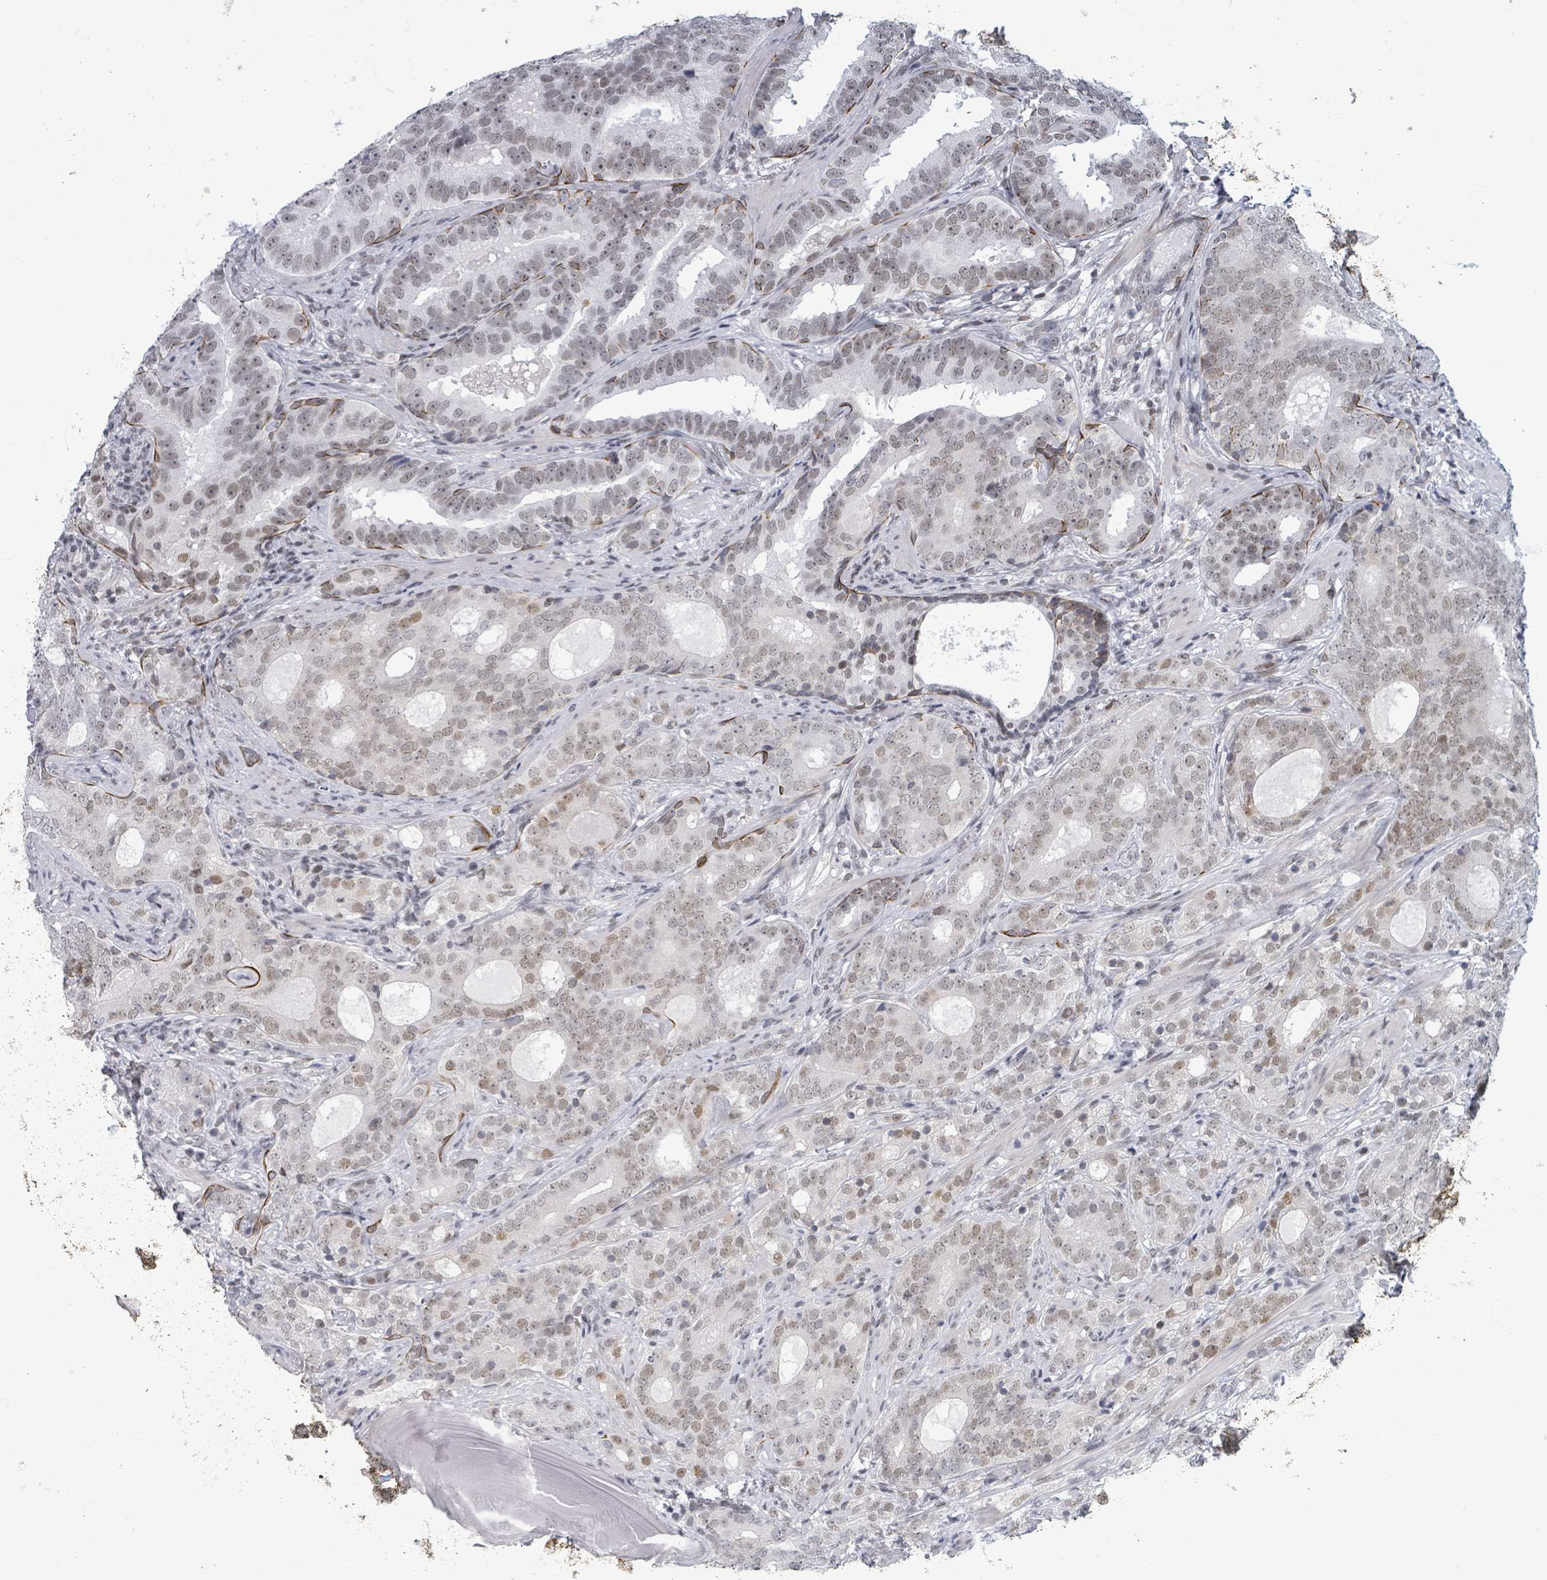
{"staining": {"intensity": "weak", "quantity": "25%-75%", "location": "nuclear"}, "tissue": "prostate cancer", "cell_type": "Tumor cells", "image_type": "cancer", "snomed": [{"axis": "morphology", "description": "Adenocarcinoma, High grade"}, {"axis": "topography", "description": "Prostate"}], "caption": "High-magnification brightfield microscopy of prostate high-grade adenocarcinoma stained with DAB (brown) and counterstained with hematoxylin (blue). tumor cells exhibit weak nuclear positivity is appreciated in about25%-75% of cells. Ihc stains the protein in brown and the nuclei are stained blue.", "gene": "ERCC5", "patient": {"sex": "male", "age": 64}}